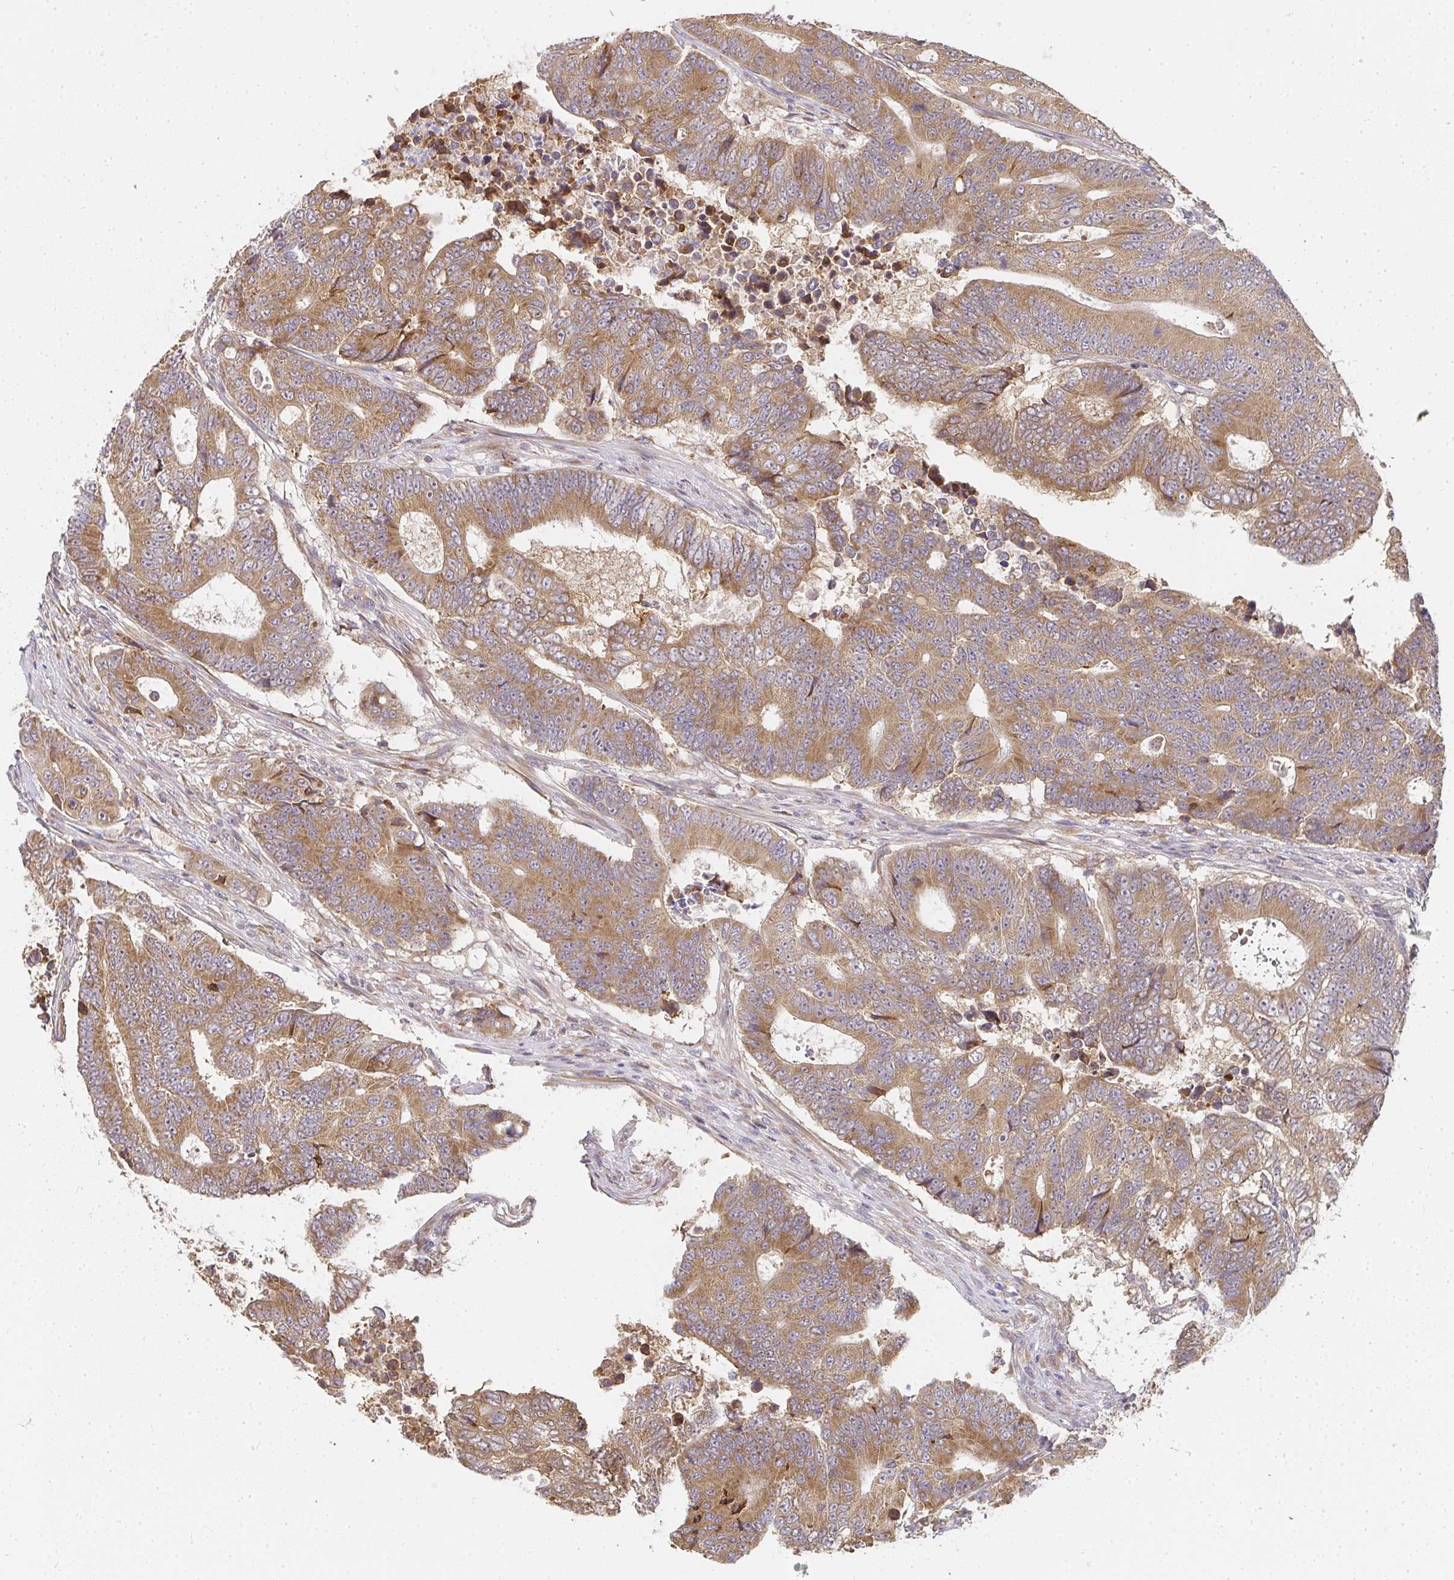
{"staining": {"intensity": "moderate", "quantity": ">75%", "location": "cytoplasmic/membranous"}, "tissue": "colorectal cancer", "cell_type": "Tumor cells", "image_type": "cancer", "snomed": [{"axis": "morphology", "description": "Adenocarcinoma, NOS"}, {"axis": "topography", "description": "Colon"}], "caption": "Colorectal cancer (adenocarcinoma) was stained to show a protein in brown. There is medium levels of moderate cytoplasmic/membranous staining in about >75% of tumor cells.", "gene": "SLC35B3", "patient": {"sex": "female", "age": 48}}